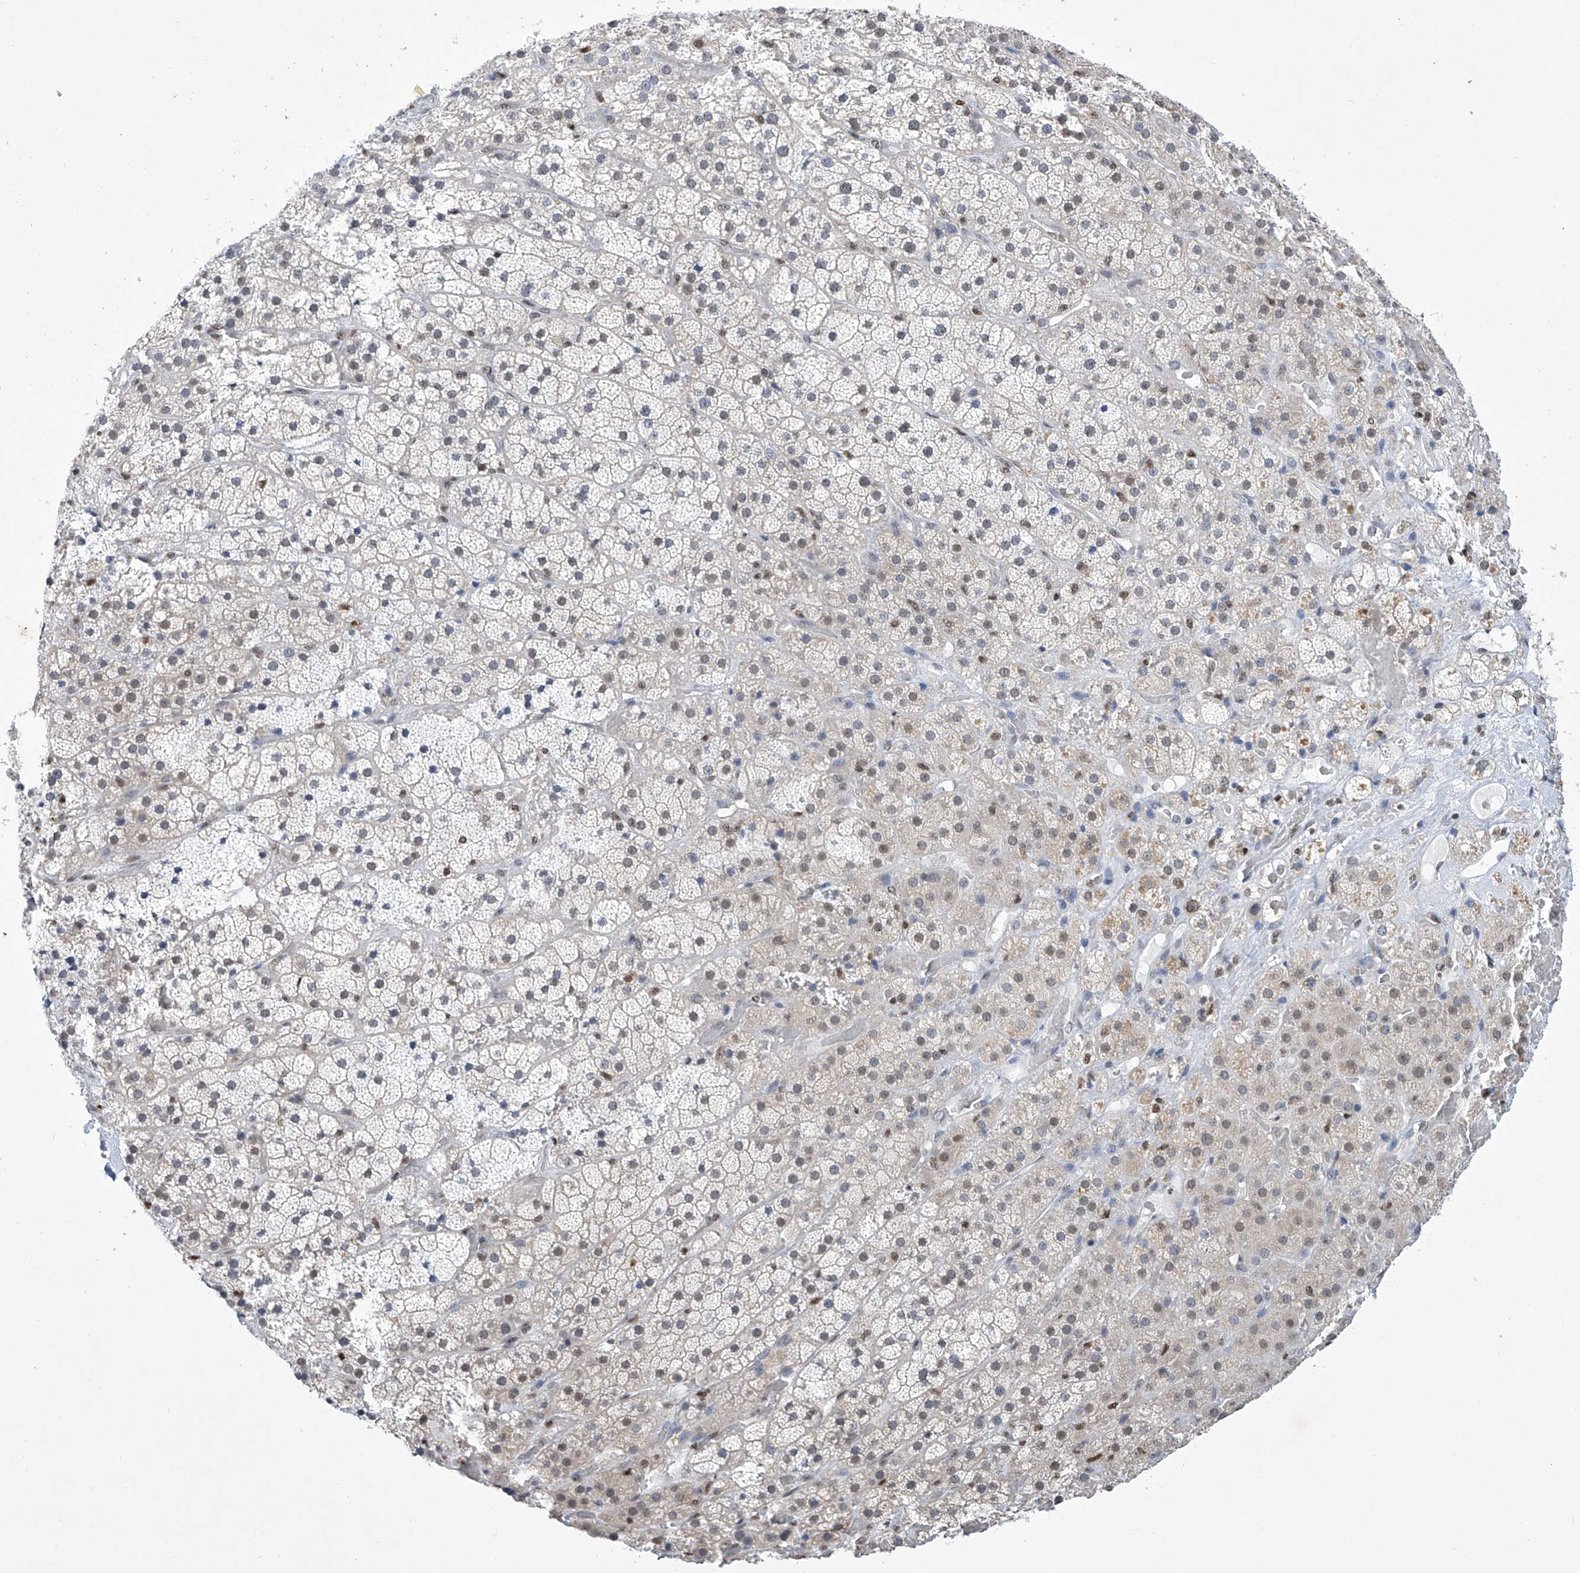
{"staining": {"intensity": "weak", "quantity": "25%-75%", "location": "nuclear"}, "tissue": "adrenal gland", "cell_type": "Glandular cells", "image_type": "normal", "snomed": [{"axis": "morphology", "description": "Normal tissue, NOS"}, {"axis": "topography", "description": "Adrenal gland"}], "caption": "A micrograph of adrenal gland stained for a protein reveals weak nuclear brown staining in glandular cells.", "gene": "SREBF2", "patient": {"sex": "male", "age": 57}}